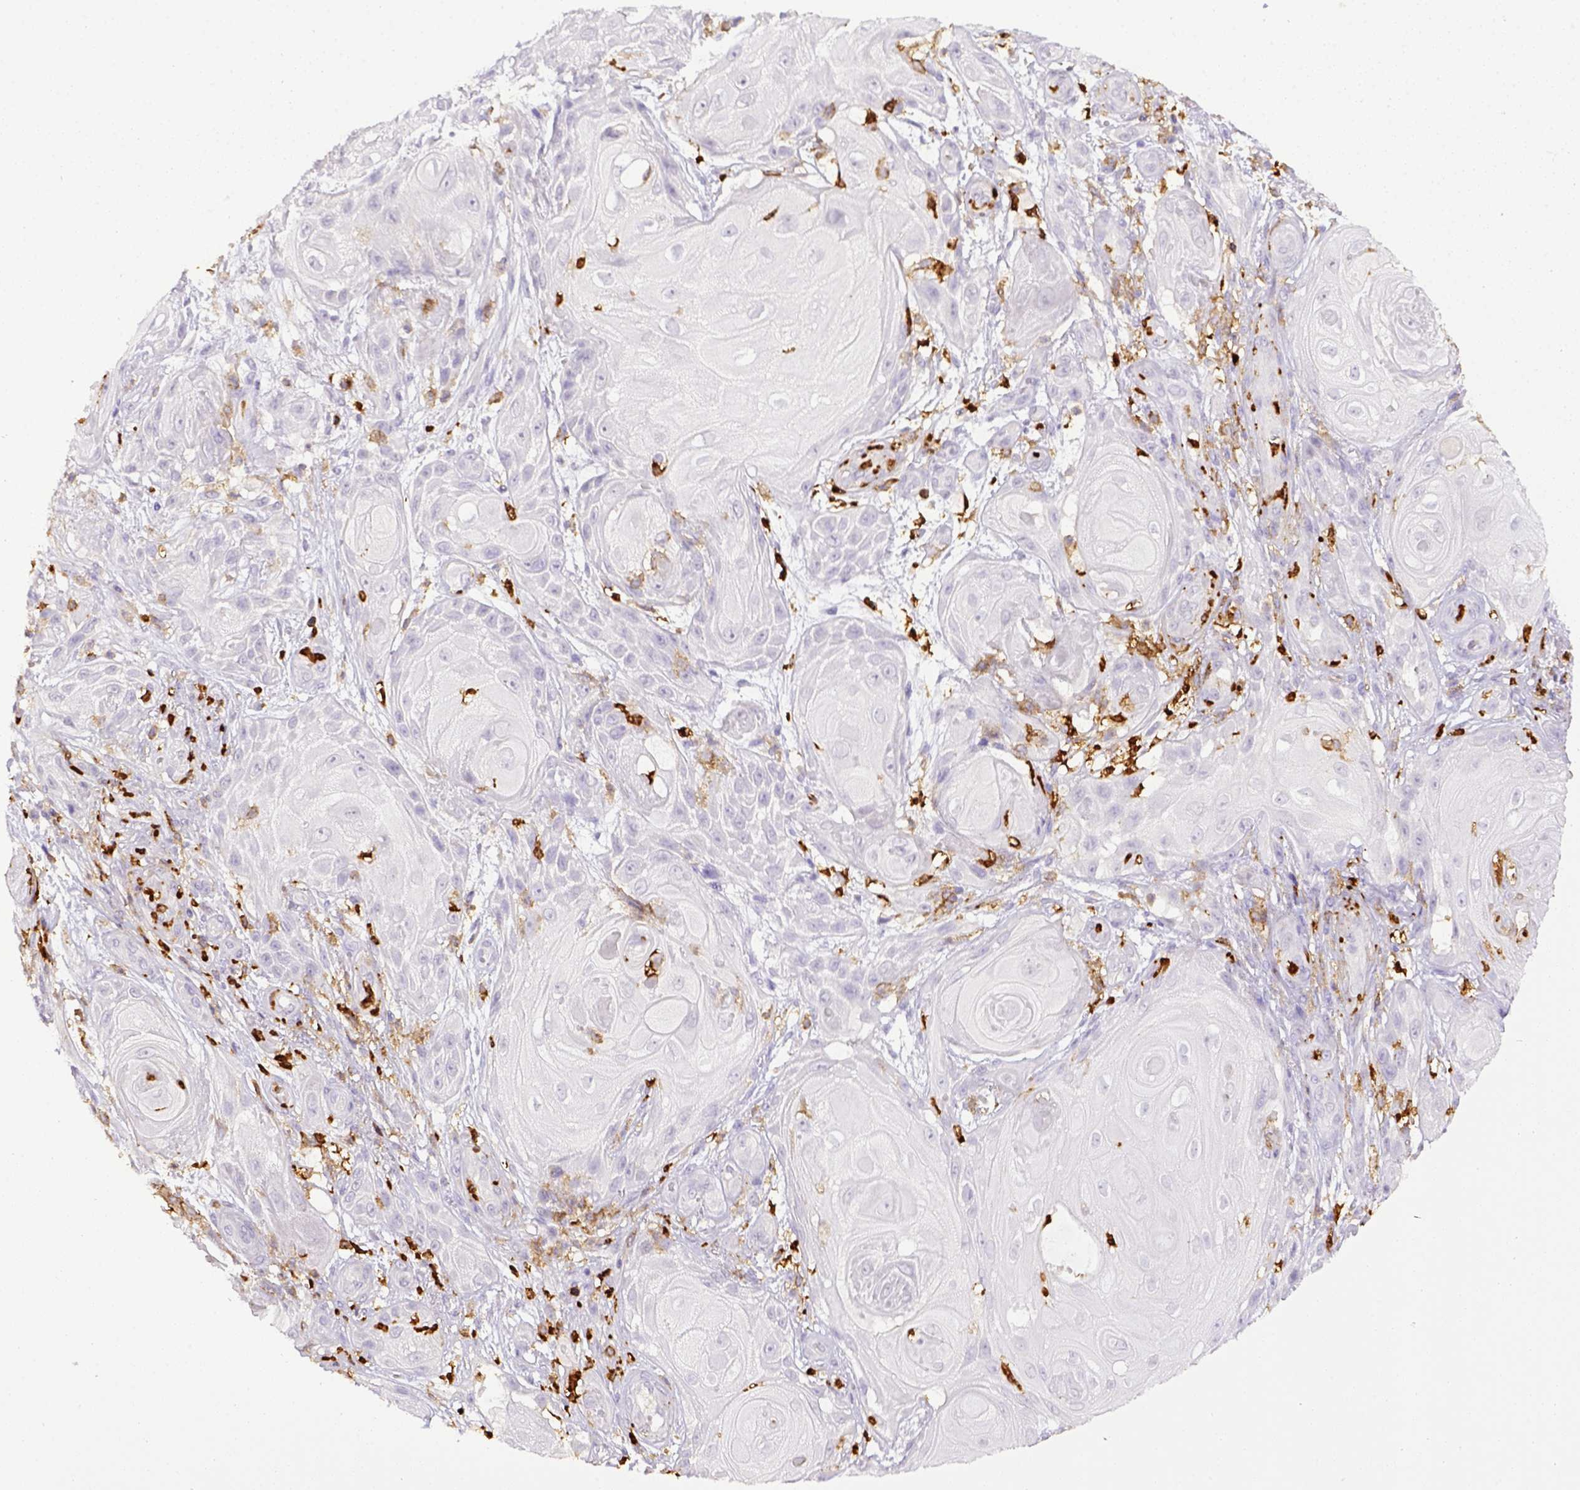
{"staining": {"intensity": "negative", "quantity": "none", "location": "none"}, "tissue": "skin cancer", "cell_type": "Tumor cells", "image_type": "cancer", "snomed": [{"axis": "morphology", "description": "Squamous cell carcinoma, NOS"}, {"axis": "topography", "description": "Skin"}], "caption": "Tumor cells are negative for brown protein staining in skin cancer.", "gene": "ITGAM", "patient": {"sex": "male", "age": 62}}